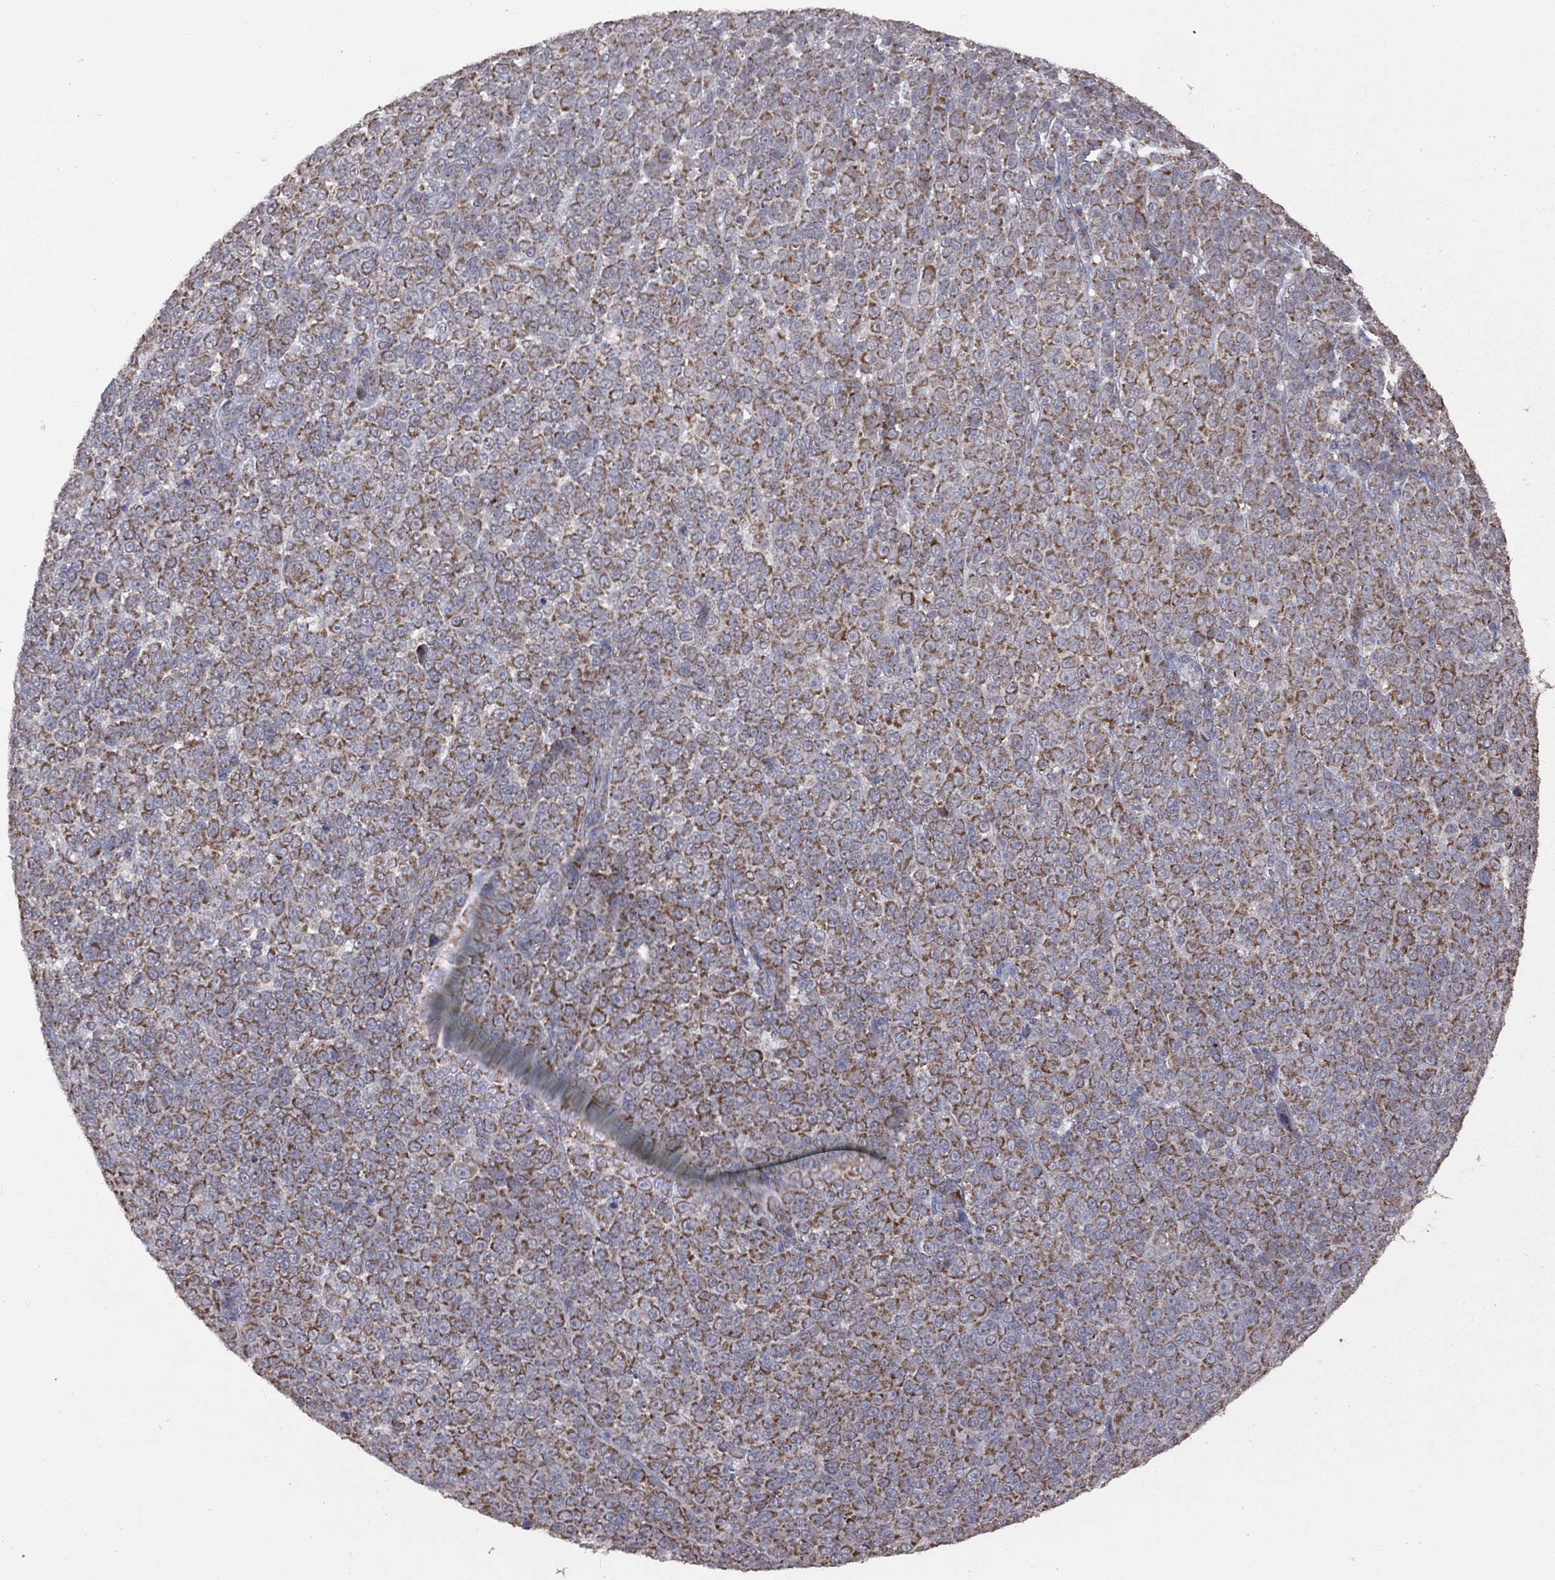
{"staining": {"intensity": "strong", "quantity": ">75%", "location": "cytoplasmic/membranous"}, "tissue": "melanoma", "cell_type": "Tumor cells", "image_type": "cancer", "snomed": [{"axis": "morphology", "description": "Malignant melanoma, NOS"}, {"axis": "topography", "description": "Skin"}], "caption": "This is an image of IHC staining of melanoma, which shows strong expression in the cytoplasmic/membranous of tumor cells.", "gene": "NDUFB1", "patient": {"sex": "female", "age": 95}}